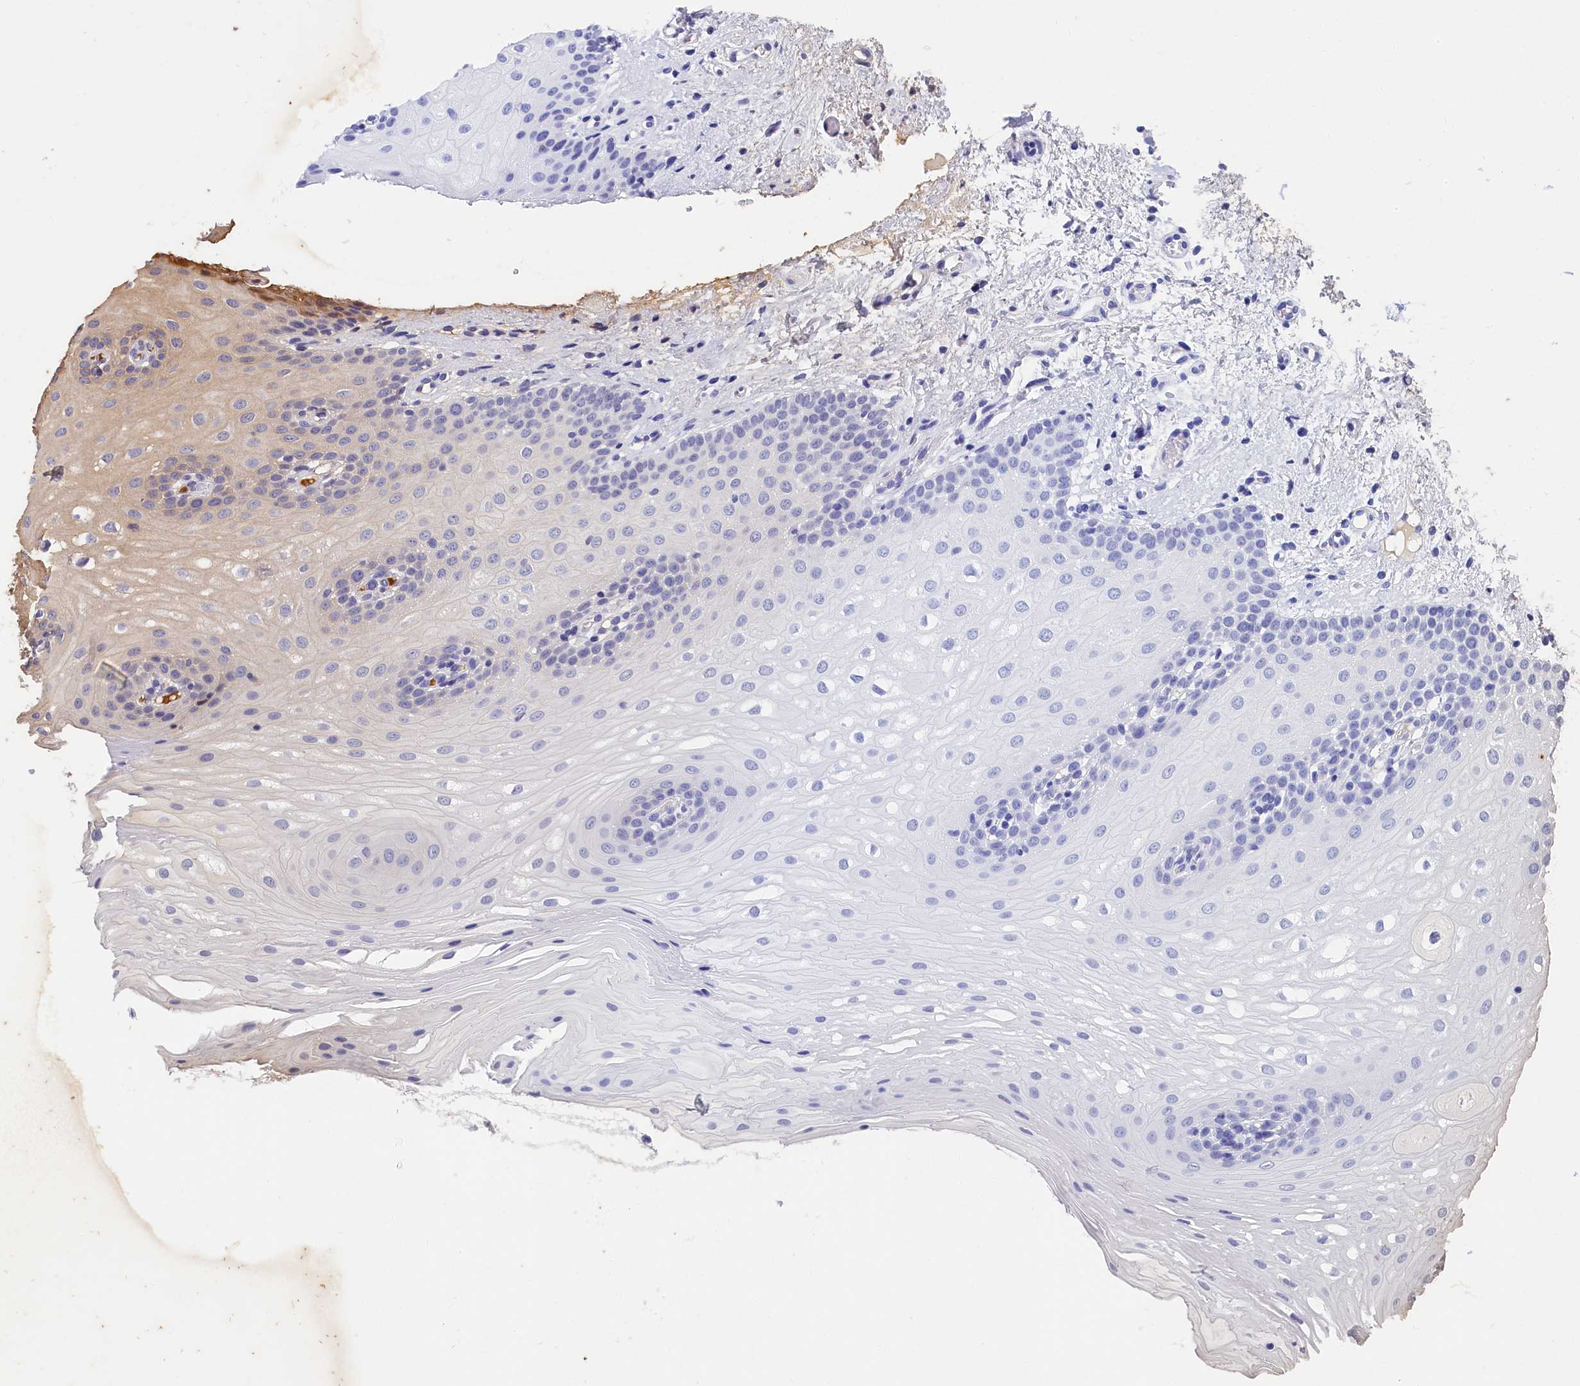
{"staining": {"intensity": "moderate", "quantity": "<25%", "location": "cytoplasmic/membranous"}, "tissue": "oral mucosa", "cell_type": "Squamous epithelial cells", "image_type": "normal", "snomed": [{"axis": "morphology", "description": "Normal tissue, NOS"}, {"axis": "topography", "description": "Oral tissue"}], "caption": "Immunohistochemistry (IHC) of unremarkable oral mucosa shows low levels of moderate cytoplasmic/membranous staining in about <25% of squamous epithelial cells.", "gene": "ITIH1", "patient": {"sex": "female", "age": 54}}